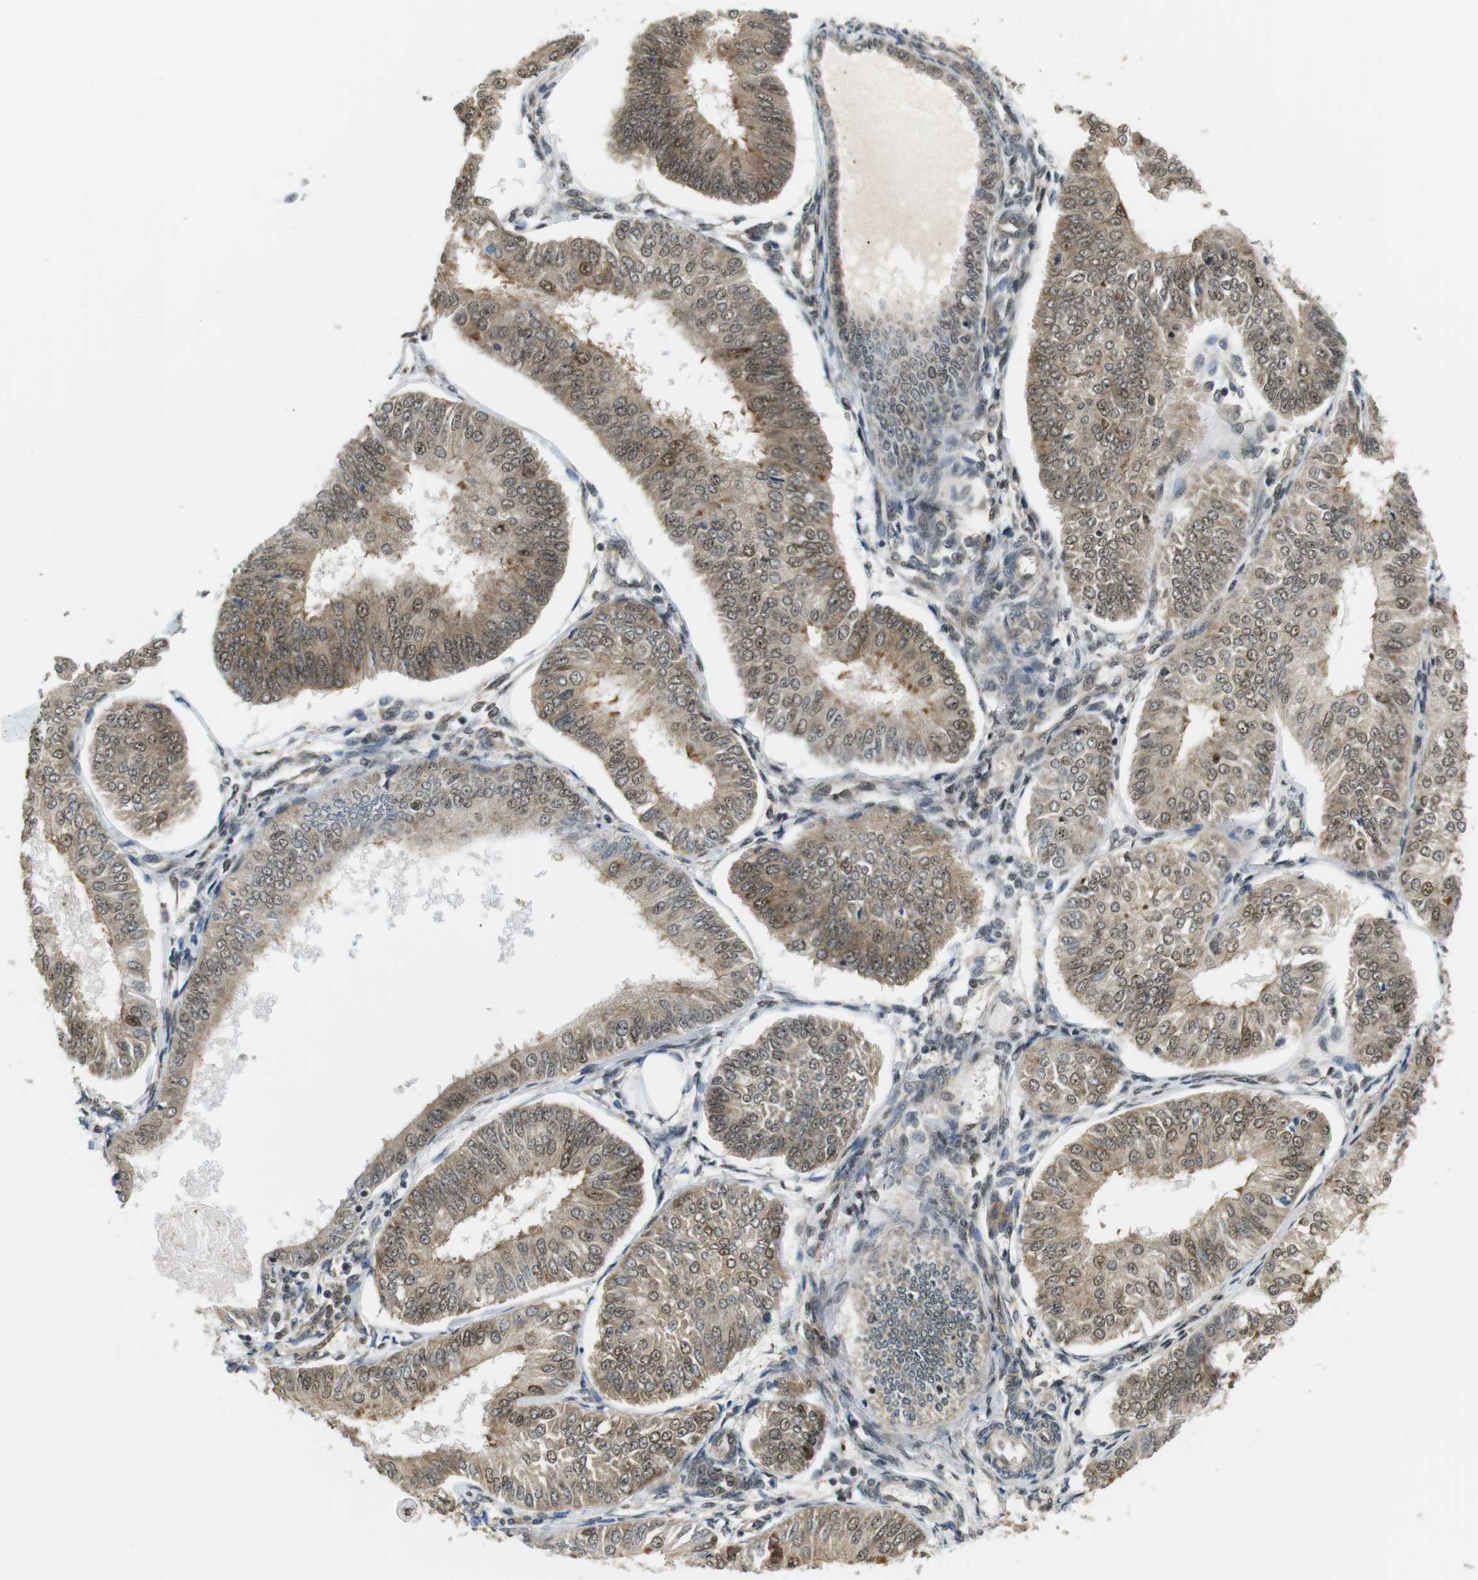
{"staining": {"intensity": "weak", "quantity": ">75%", "location": "cytoplasmic/membranous,nuclear"}, "tissue": "endometrial cancer", "cell_type": "Tumor cells", "image_type": "cancer", "snomed": [{"axis": "morphology", "description": "Adenocarcinoma, NOS"}, {"axis": "topography", "description": "Endometrium"}], "caption": "Endometrial adenocarcinoma tissue exhibits weak cytoplasmic/membranous and nuclear expression in approximately >75% of tumor cells, visualized by immunohistochemistry. (Stains: DAB (3,3'-diaminobenzidine) in brown, nuclei in blue, Microscopy: brightfield microscopy at high magnification).", "gene": "CSNK2B", "patient": {"sex": "female", "age": 58}}